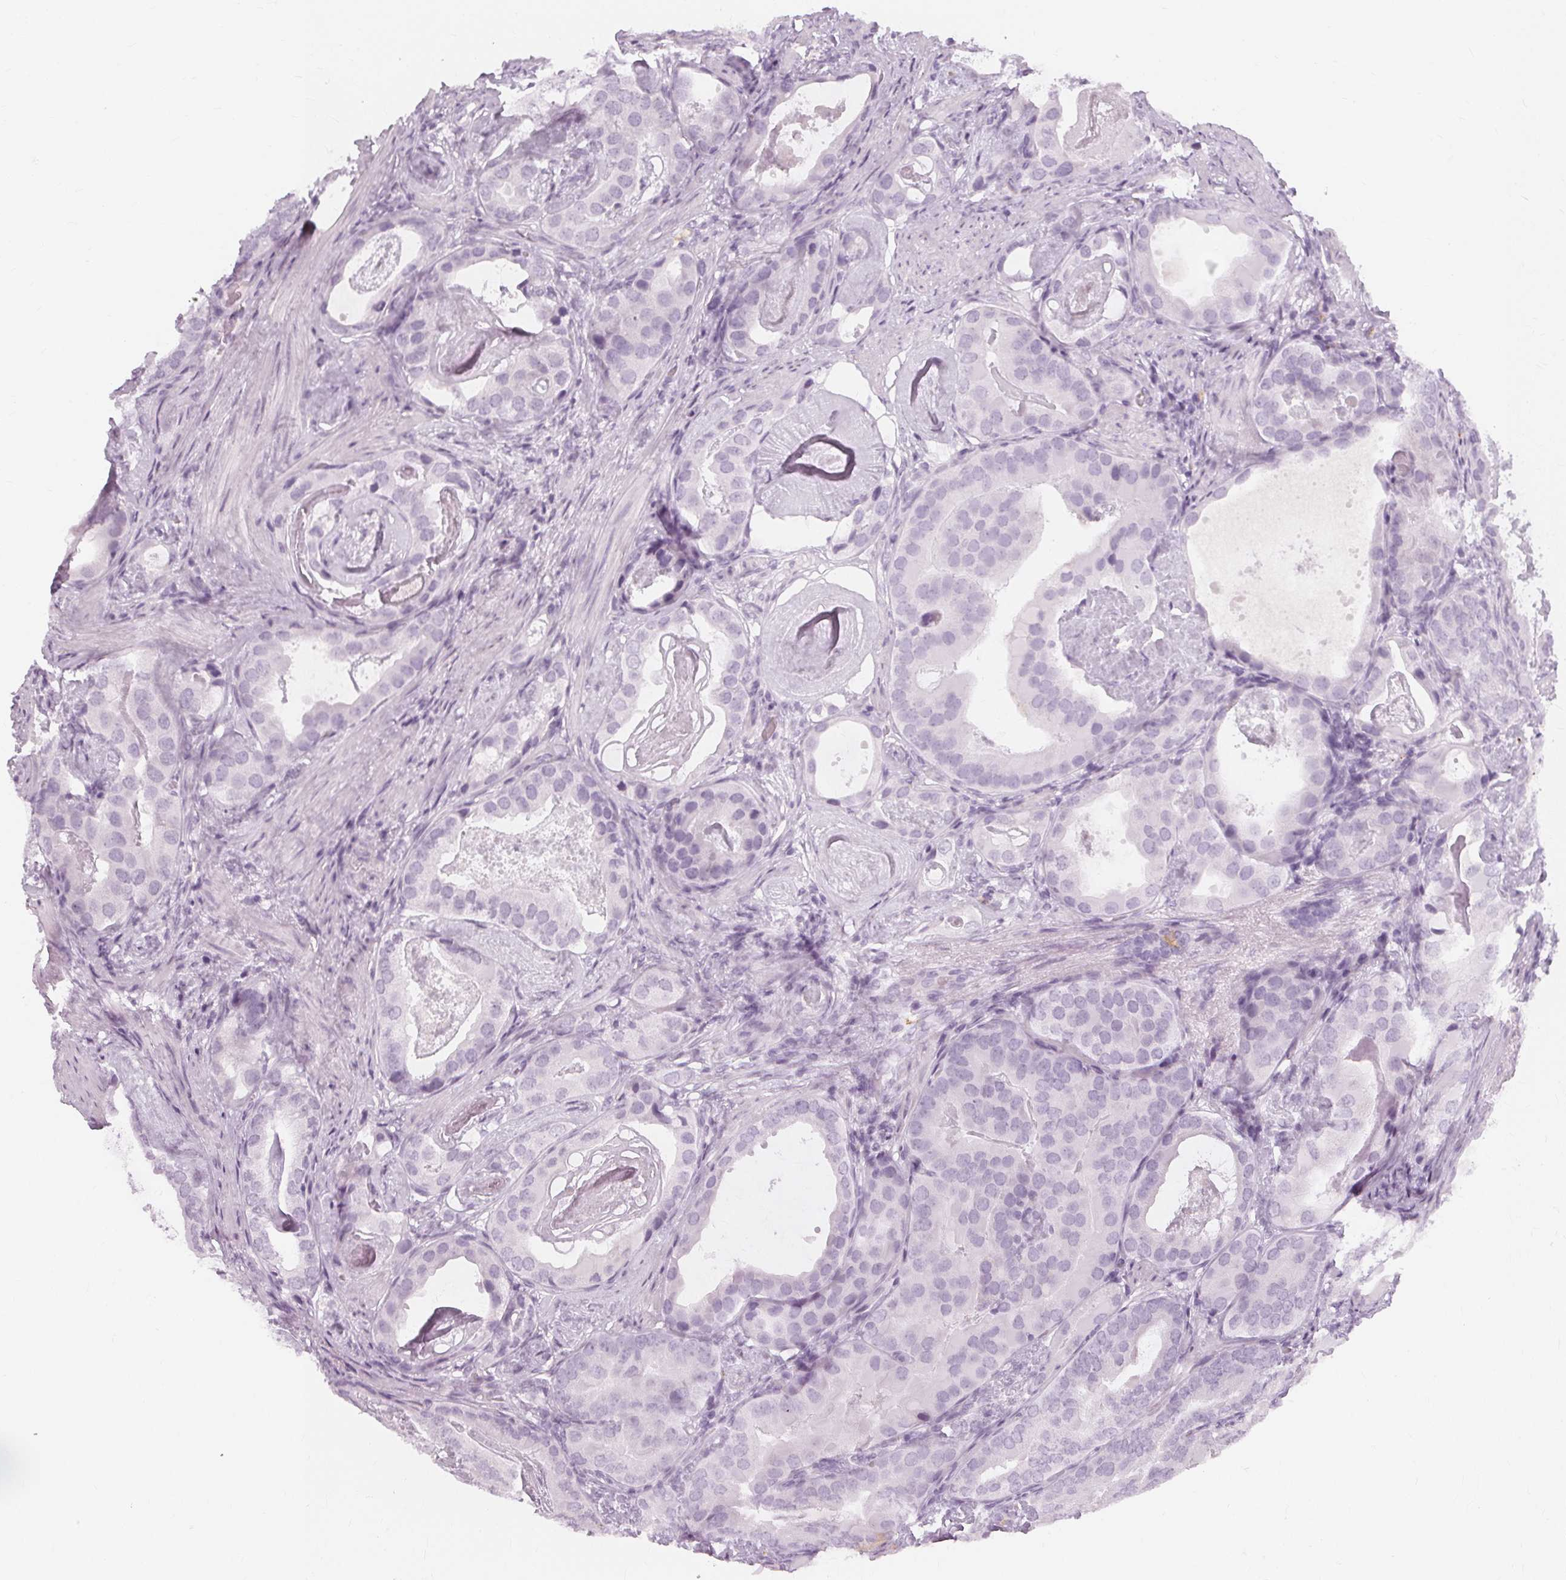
{"staining": {"intensity": "negative", "quantity": "none", "location": "none"}, "tissue": "prostate cancer", "cell_type": "Tumor cells", "image_type": "cancer", "snomed": [{"axis": "morphology", "description": "Adenocarcinoma, Low grade"}, {"axis": "topography", "description": "Prostate and seminal vesicle, NOS"}], "caption": "The histopathology image exhibits no significant staining in tumor cells of prostate adenocarcinoma (low-grade).", "gene": "TFF1", "patient": {"sex": "male", "age": 71}}